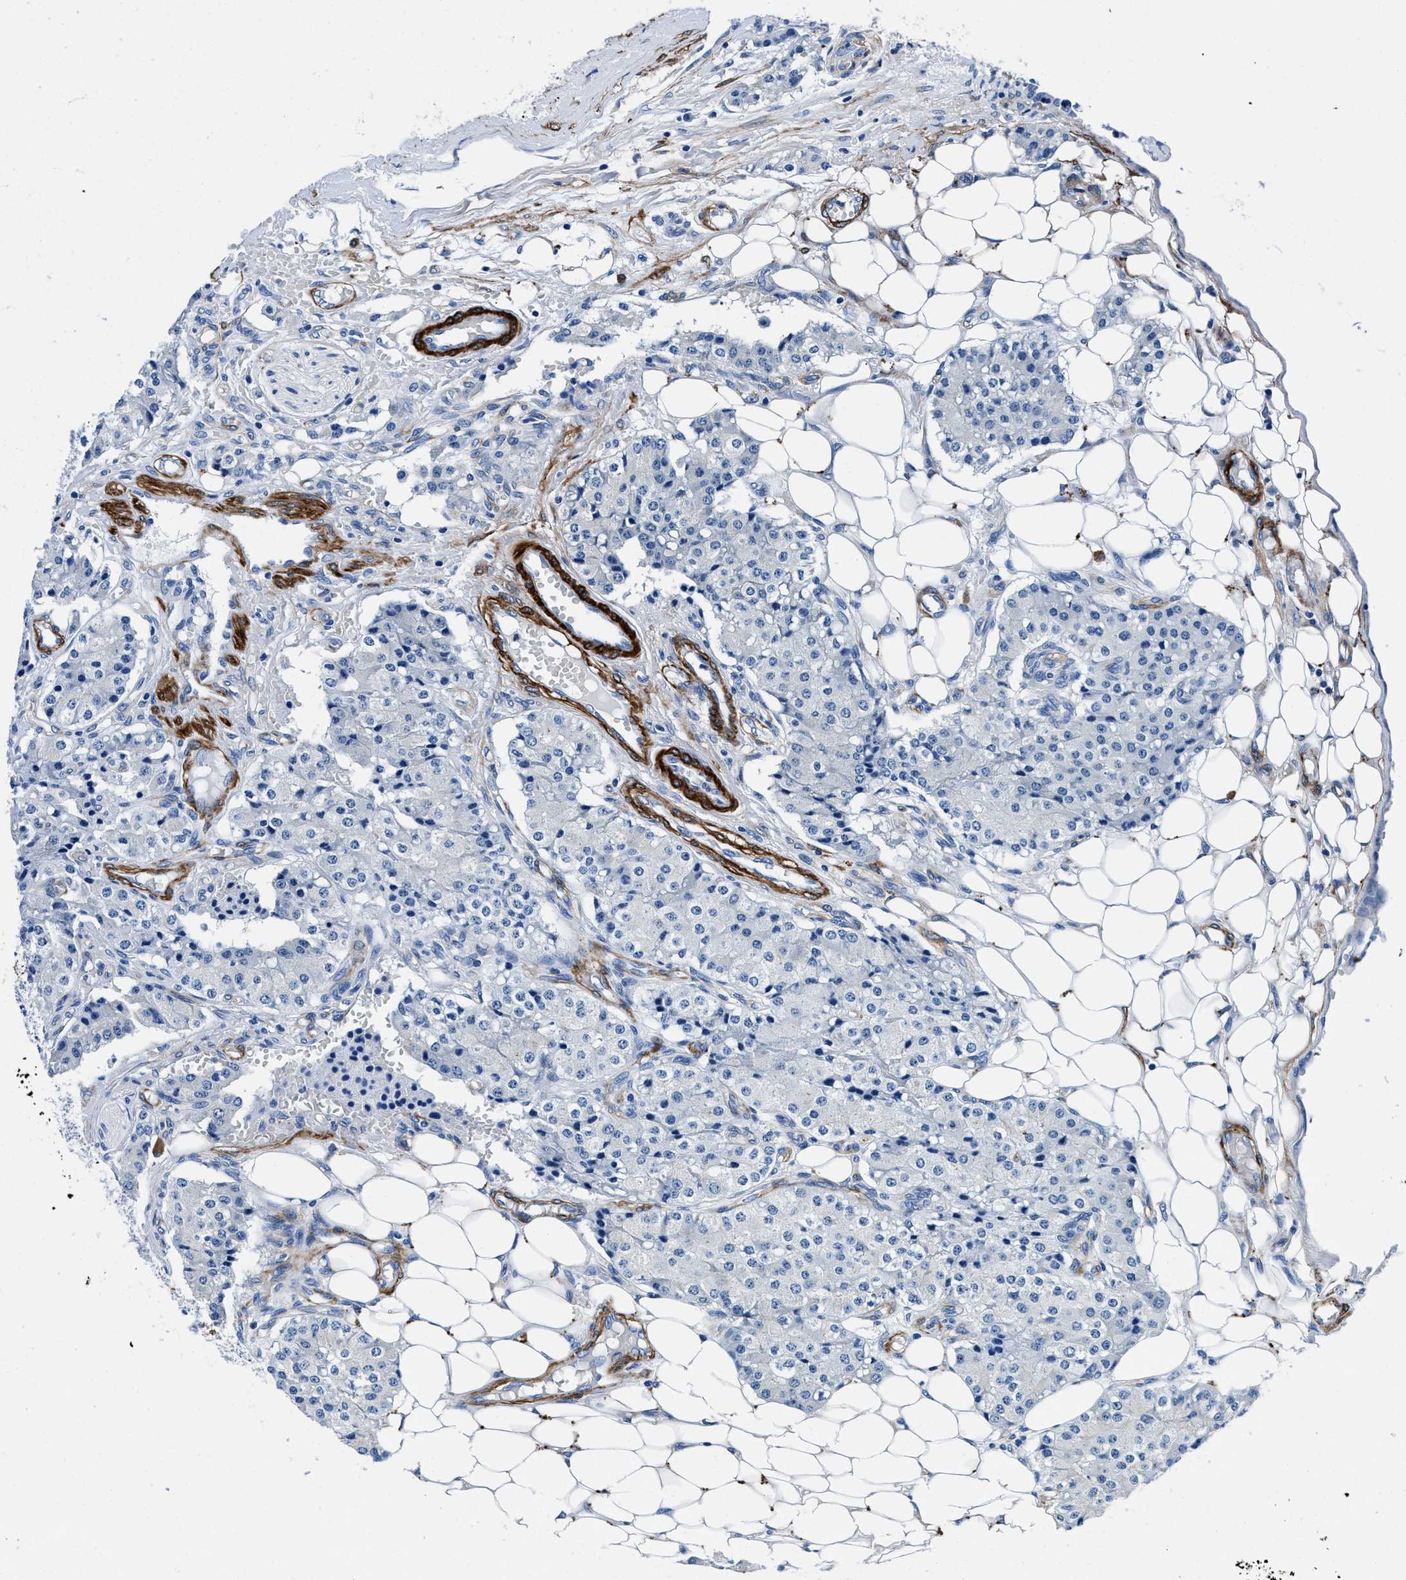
{"staining": {"intensity": "negative", "quantity": "none", "location": "none"}, "tissue": "carcinoid", "cell_type": "Tumor cells", "image_type": "cancer", "snomed": [{"axis": "morphology", "description": "Carcinoid, malignant, NOS"}, {"axis": "topography", "description": "Colon"}], "caption": "Immunohistochemical staining of human carcinoid demonstrates no significant staining in tumor cells. (Brightfield microscopy of DAB (3,3'-diaminobenzidine) immunohistochemistry at high magnification).", "gene": "TEX261", "patient": {"sex": "female", "age": 52}}